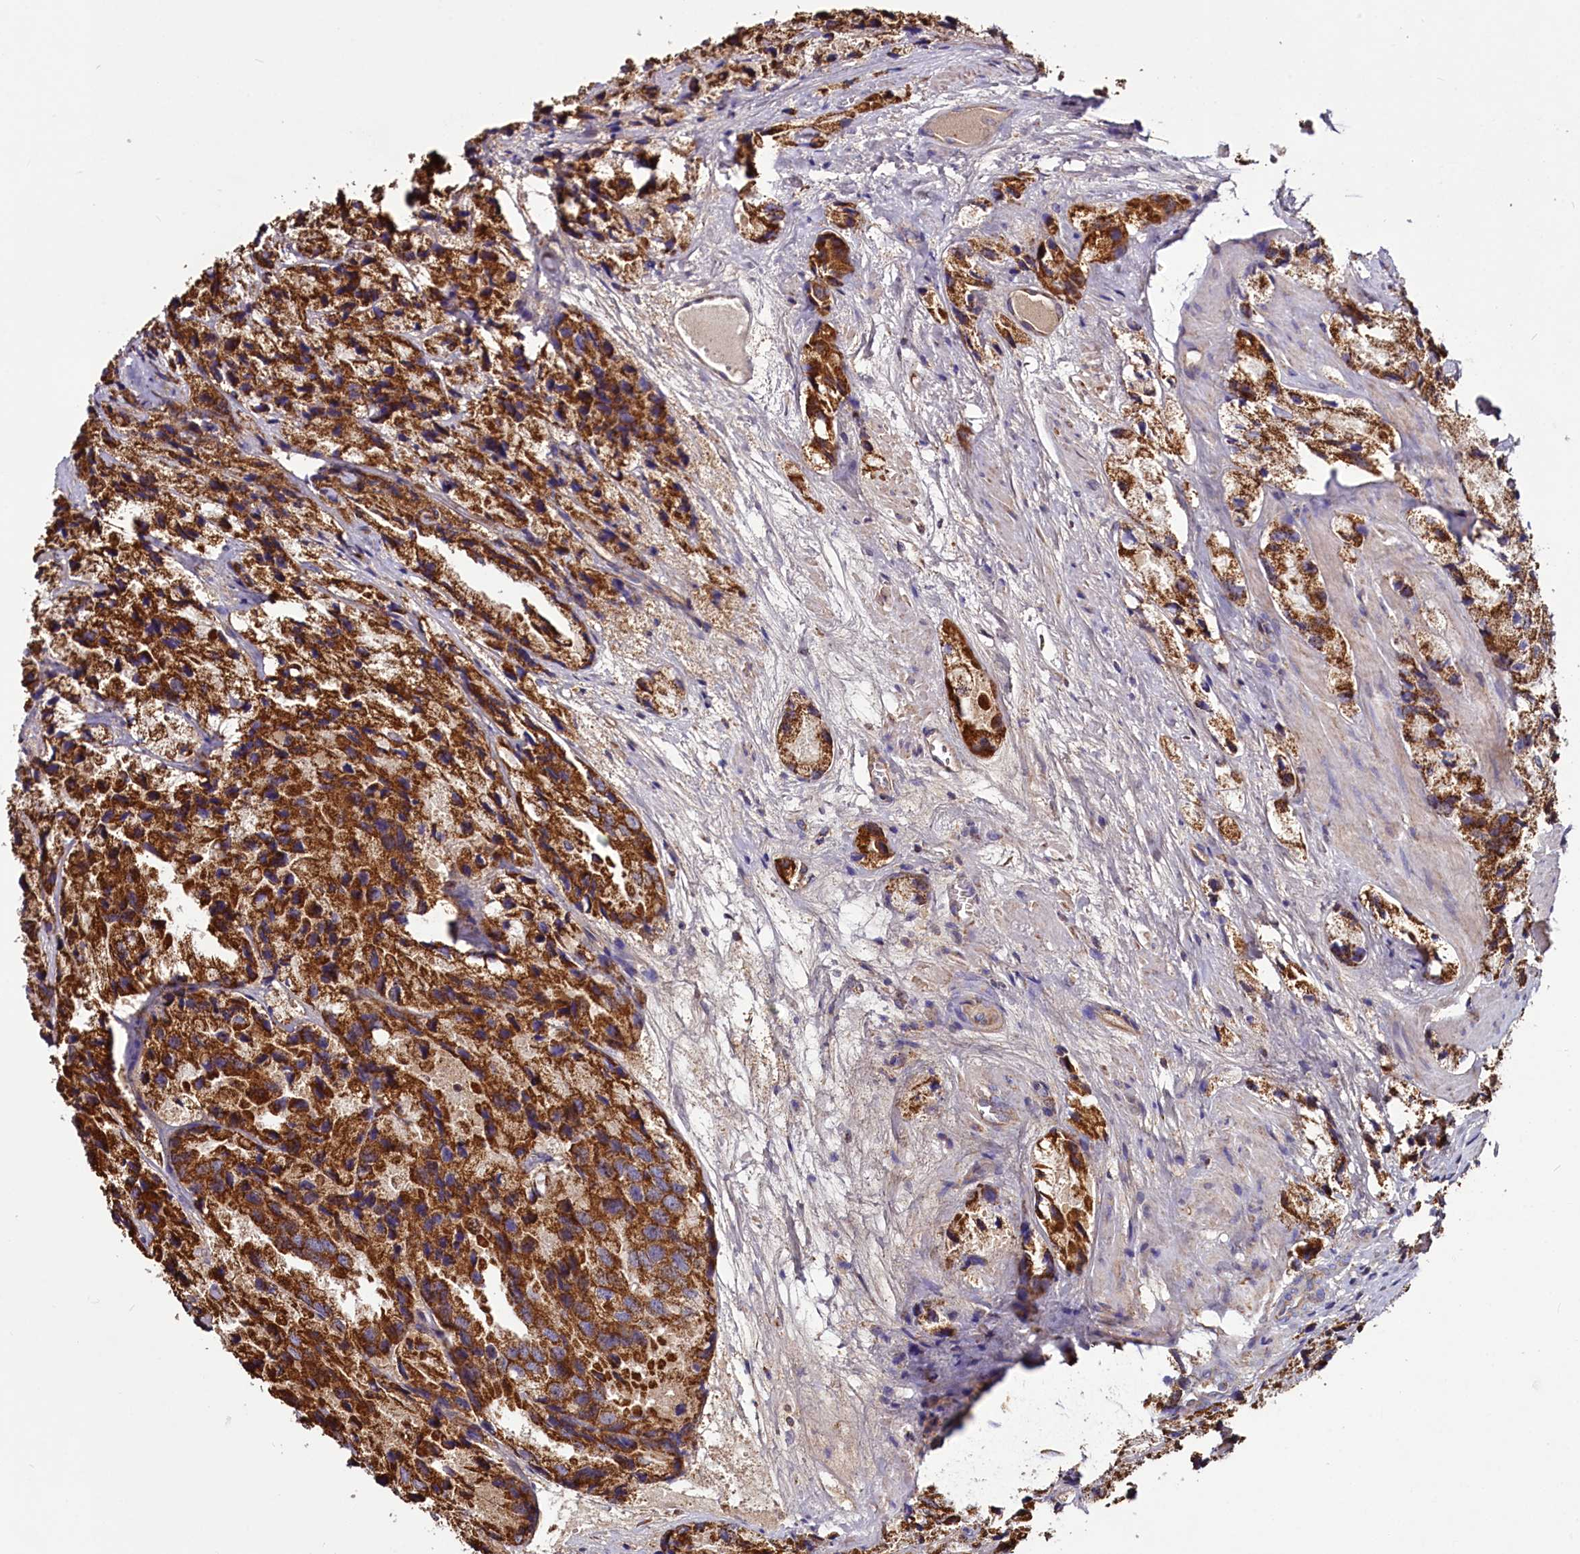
{"staining": {"intensity": "strong", "quantity": ">75%", "location": "cytoplasmic/membranous"}, "tissue": "prostate cancer", "cell_type": "Tumor cells", "image_type": "cancer", "snomed": [{"axis": "morphology", "description": "Adenocarcinoma, High grade"}, {"axis": "topography", "description": "Prostate"}], "caption": "Protein expression analysis of human high-grade adenocarcinoma (prostate) reveals strong cytoplasmic/membranous staining in about >75% of tumor cells. The protein of interest is stained brown, and the nuclei are stained in blue (DAB (3,3'-diaminobenzidine) IHC with brightfield microscopy, high magnification).", "gene": "NUDT15", "patient": {"sex": "male", "age": 66}}